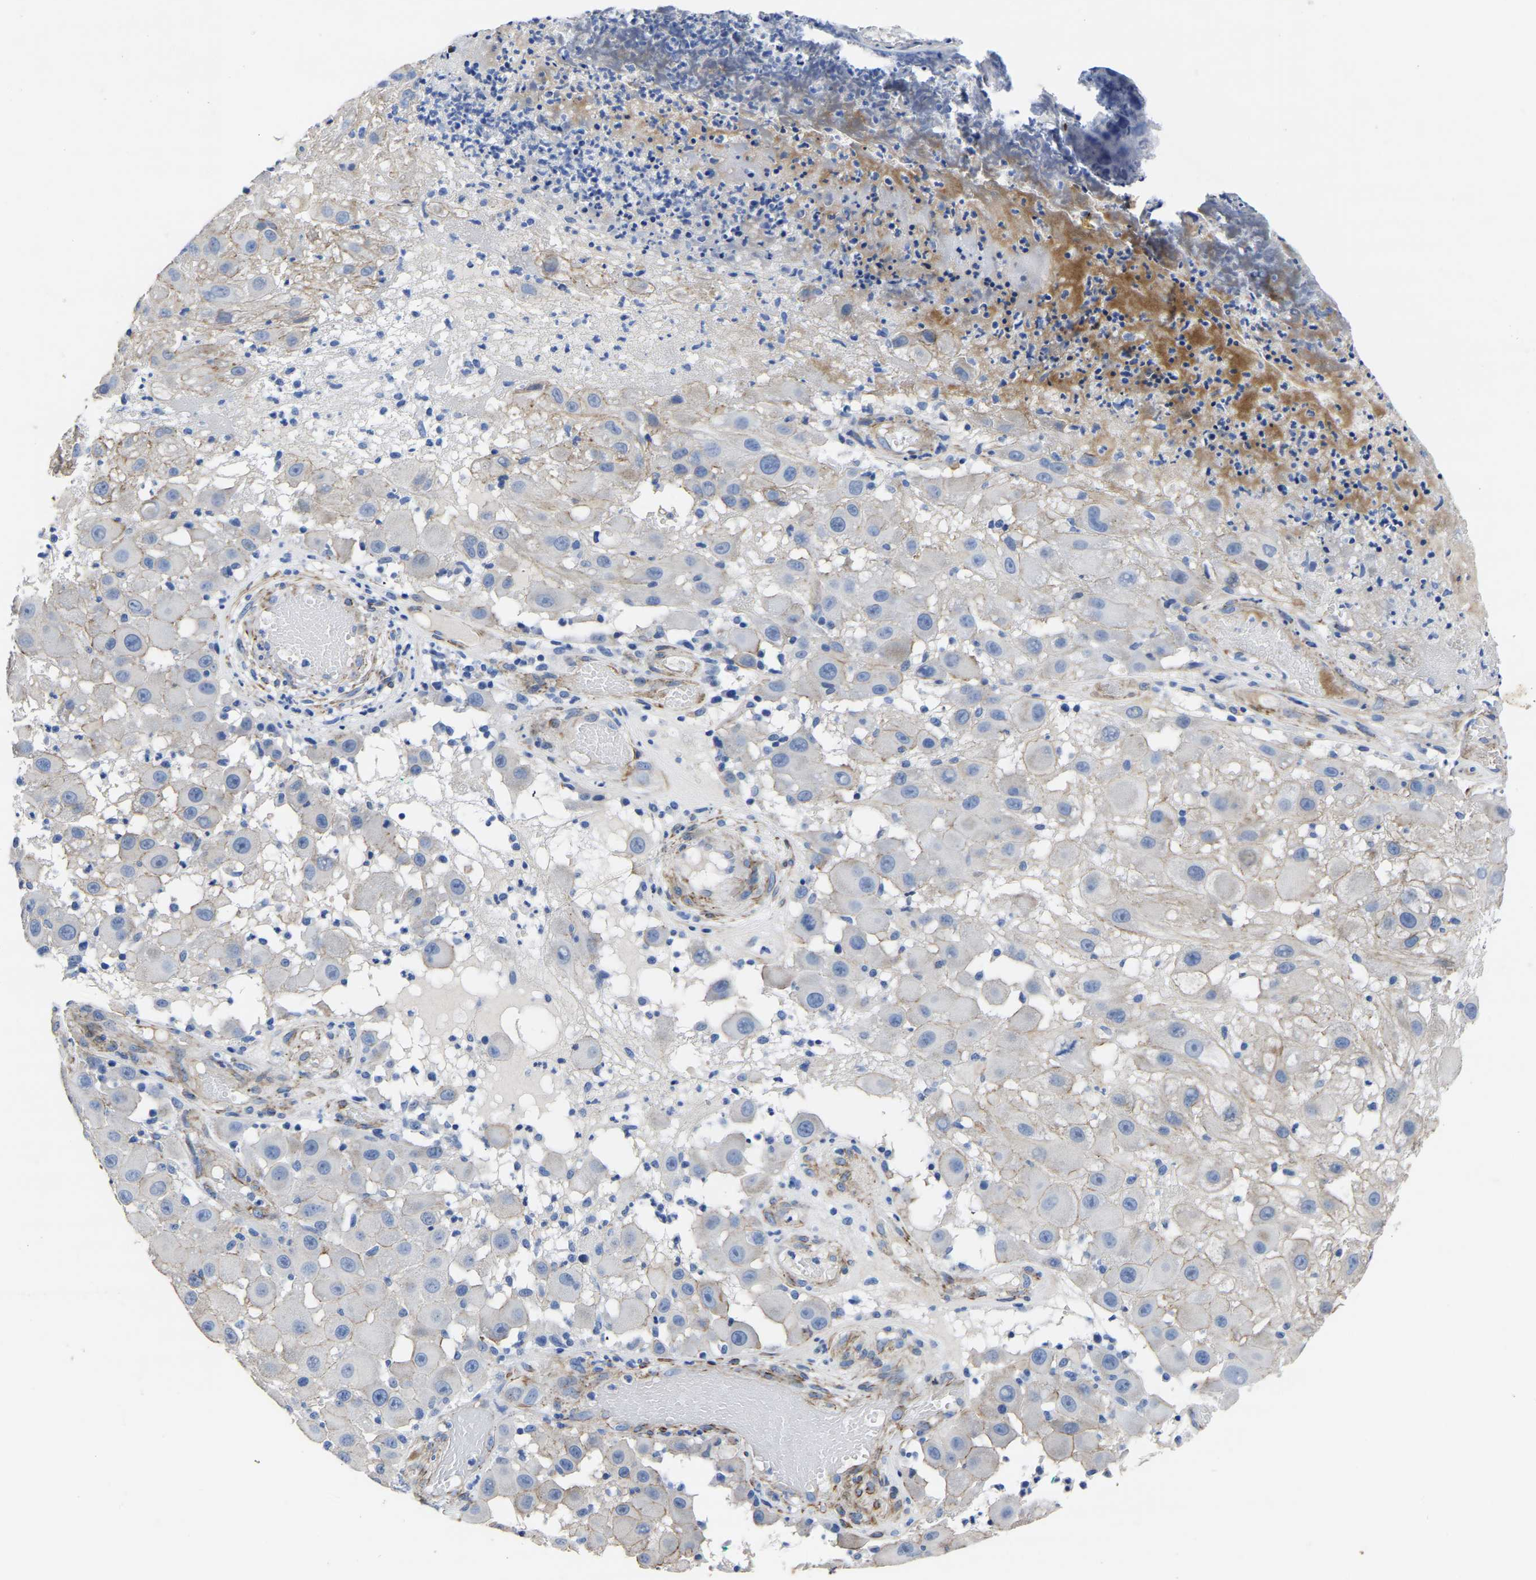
{"staining": {"intensity": "negative", "quantity": "none", "location": "none"}, "tissue": "melanoma", "cell_type": "Tumor cells", "image_type": "cancer", "snomed": [{"axis": "morphology", "description": "Malignant melanoma, NOS"}, {"axis": "topography", "description": "Skin"}], "caption": "Tumor cells show no significant protein positivity in melanoma.", "gene": "SLC45A3", "patient": {"sex": "female", "age": 81}}